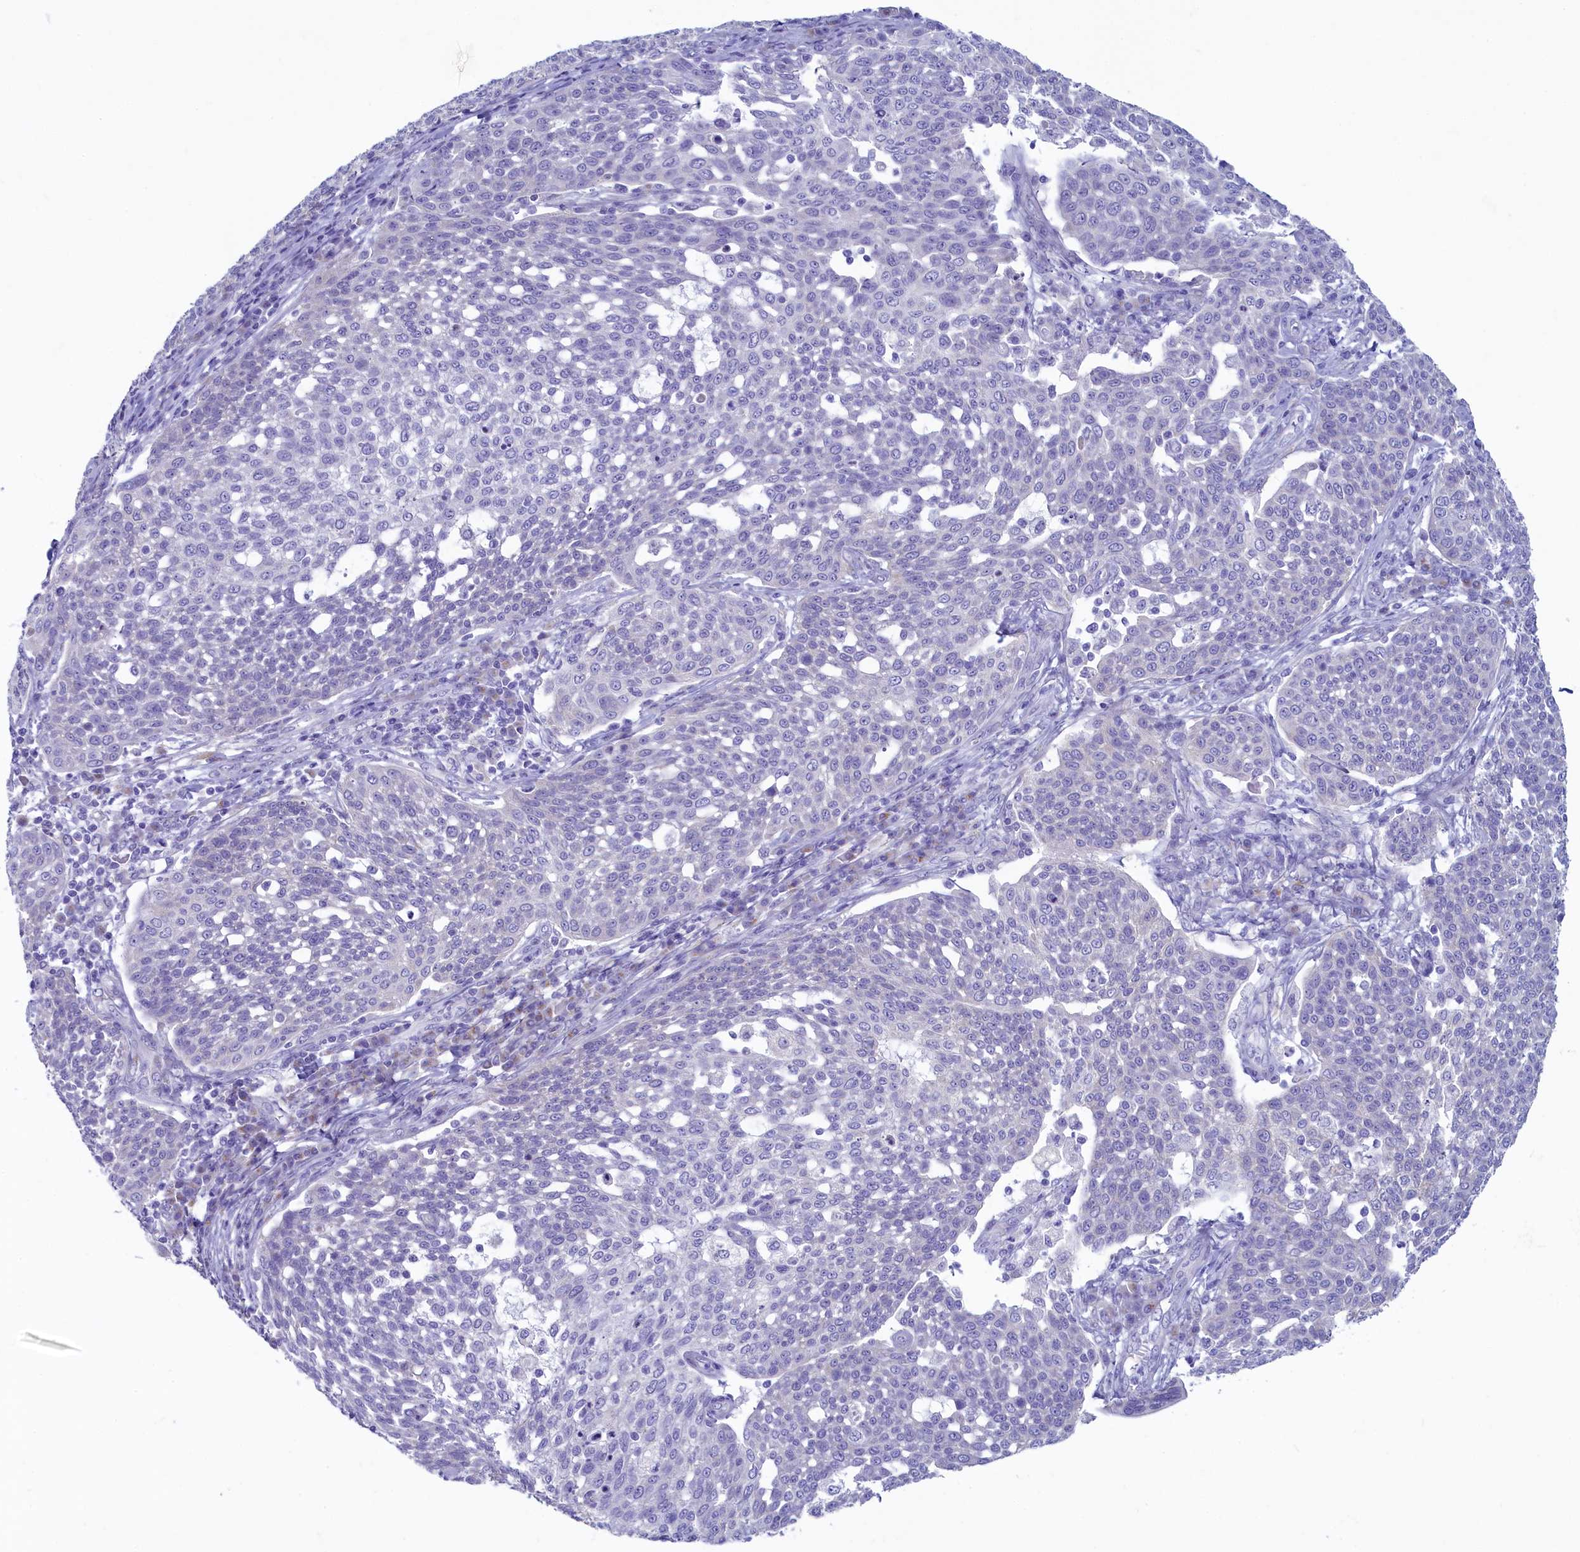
{"staining": {"intensity": "negative", "quantity": "none", "location": "none"}, "tissue": "cervical cancer", "cell_type": "Tumor cells", "image_type": "cancer", "snomed": [{"axis": "morphology", "description": "Squamous cell carcinoma, NOS"}, {"axis": "topography", "description": "Cervix"}], "caption": "Tumor cells are negative for protein expression in human squamous cell carcinoma (cervical).", "gene": "SKA3", "patient": {"sex": "female", "age": 34}}